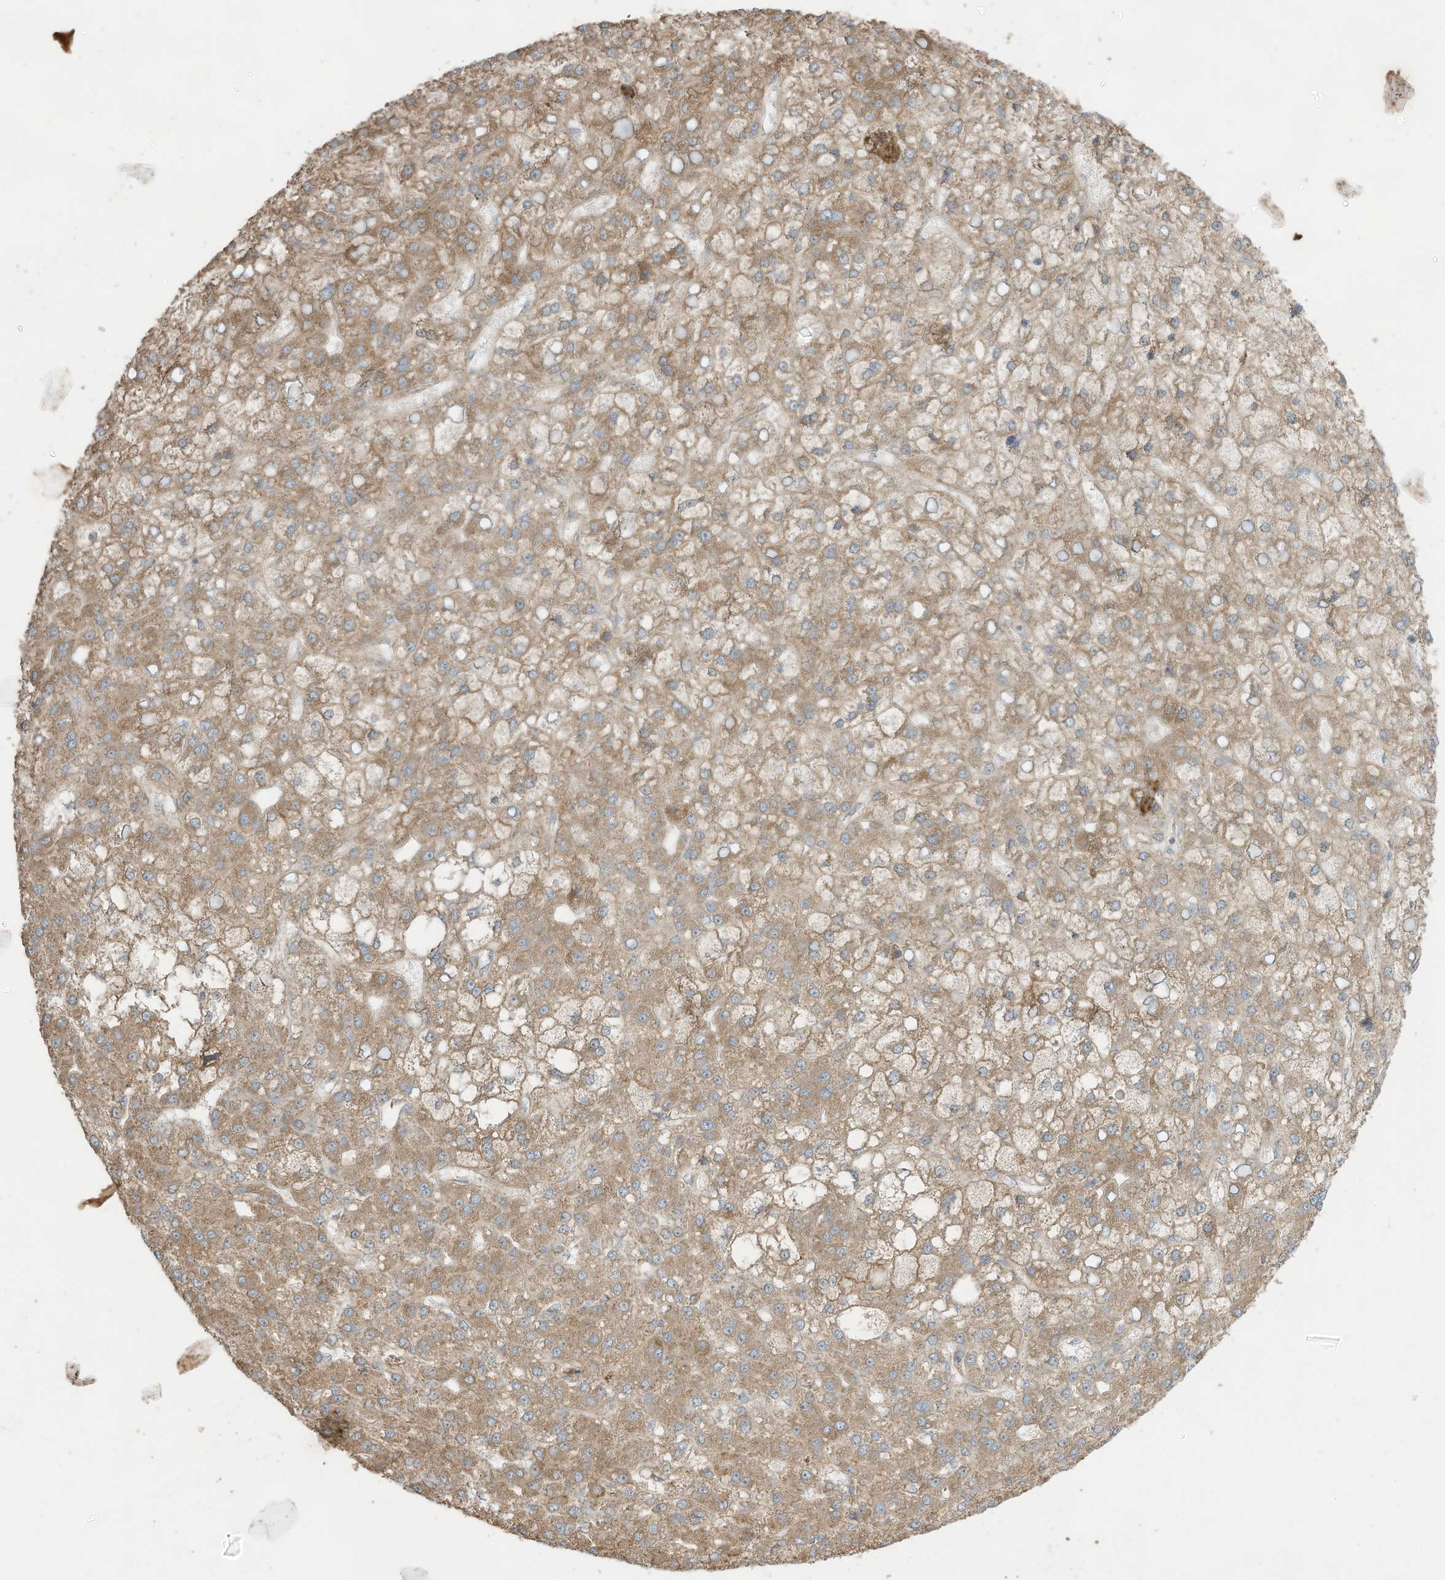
{"staining": {"intensity": "moderate", "quantity": "25%-75%", "location": "cytoplasmic/membranous"}, "tissue": "liver cancer", "cell_type": "Tumor cells", "image_type": "cancer", "snomed": [{"axis": "morphology", "description": "Carcinoma, Hepatocellular, NOS"}, {"axis": "topography", "description": "Liver"}], "caption": "This is an image of immunohistochemistry staining of hepatocellular carcinoma (liver), which shows moderate expression in the cytoplasmic/membranous of tumor cells.", "gene": "CGAS", "patient": {"sex": "male", "age": 67}}